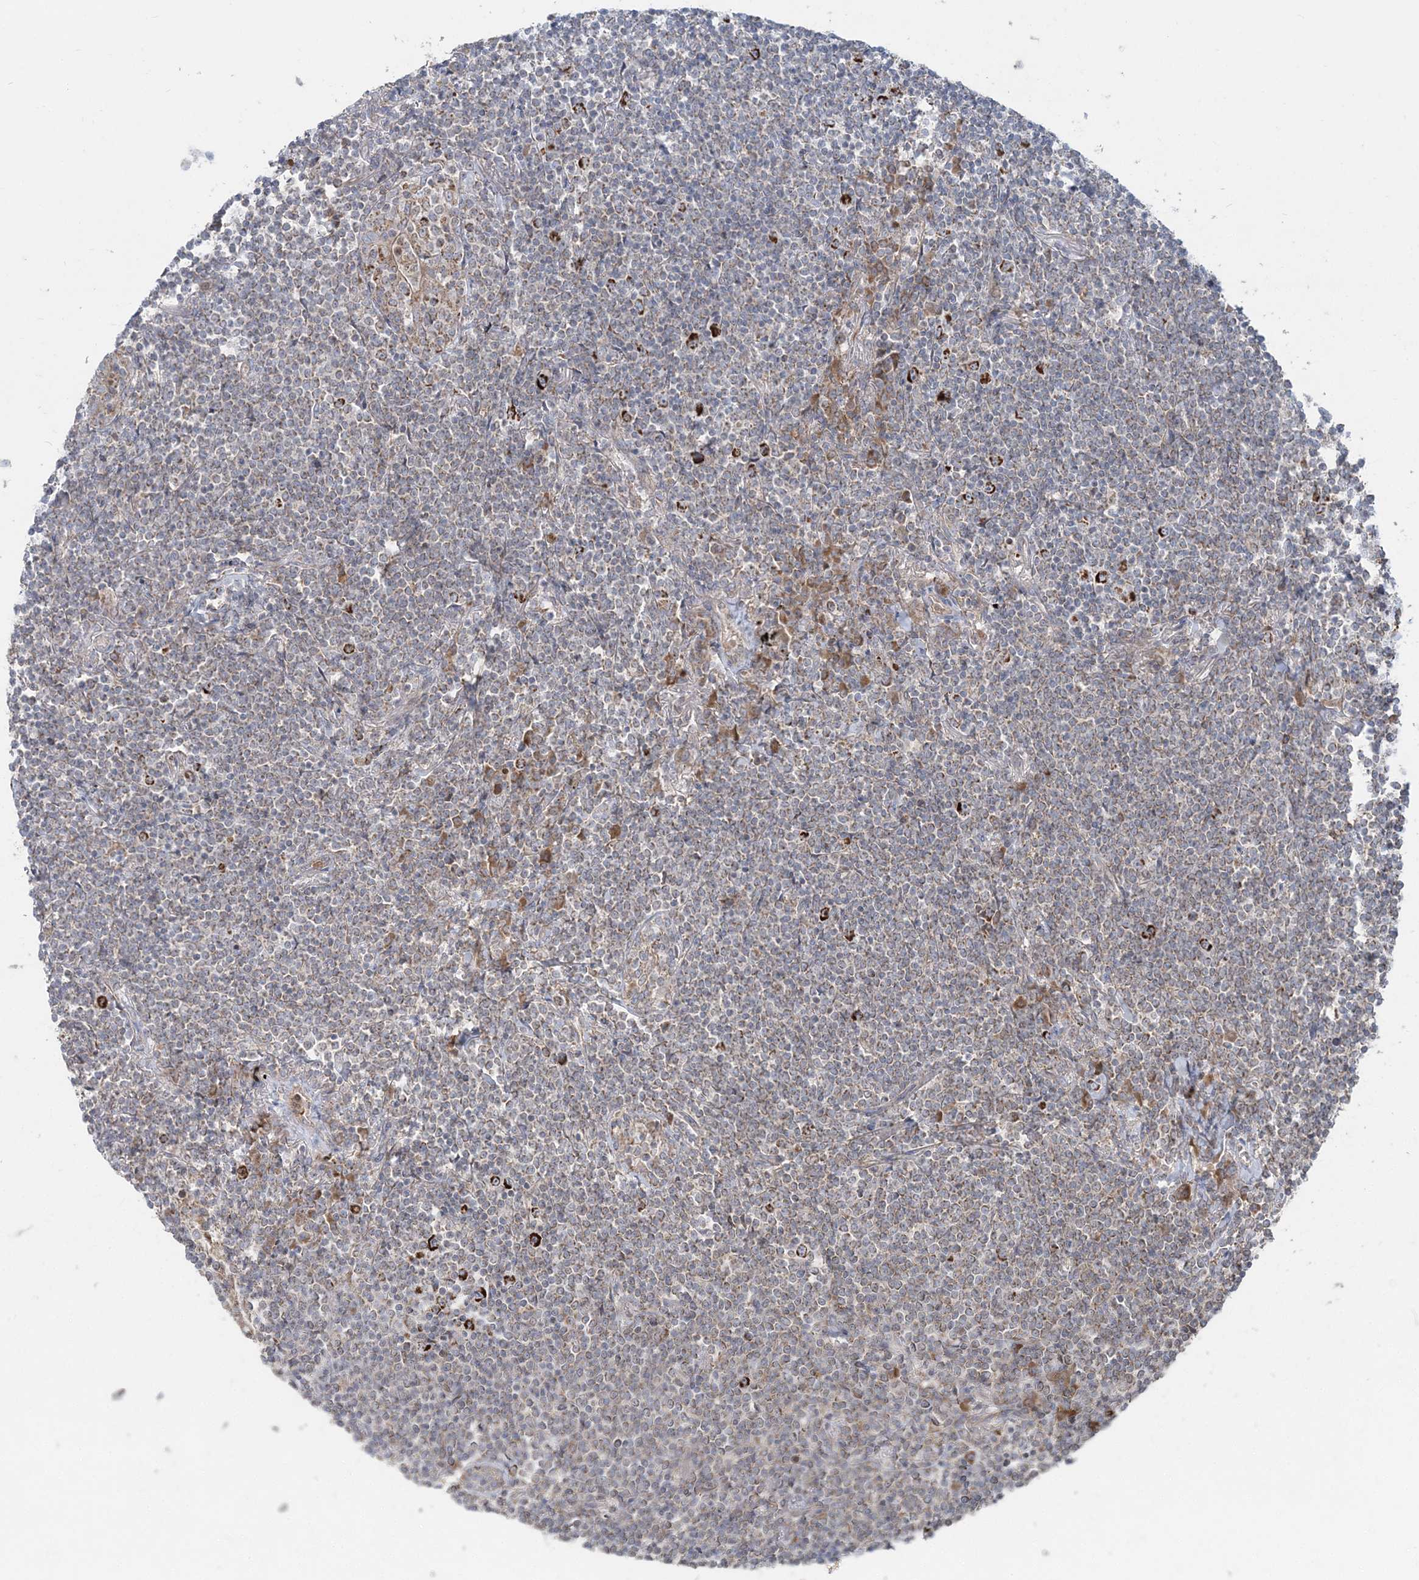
{"staining": {"intensity": "negative", "quantity": "none", "location": "none"}, "tissue": "lymphoma", "cell_type": "Tumor cells", "image_type": "cancer", "snomed": [{"axis": "morphology", "description": "Malignant lymphoma, non-Hodgkin's type, Low grade"}, {"axis": "topography", "description": "Lung"}], "caption": "High power microscopy histopathology image of an immunohistochemistry (IHC) histopathology image of malignant lymphoma, non-Hodgkin's type (low-grade), revealing no significant staining in tumor cells.", "gene": "LRPPRC", "patient": {"sex": "female", "age": 71}}